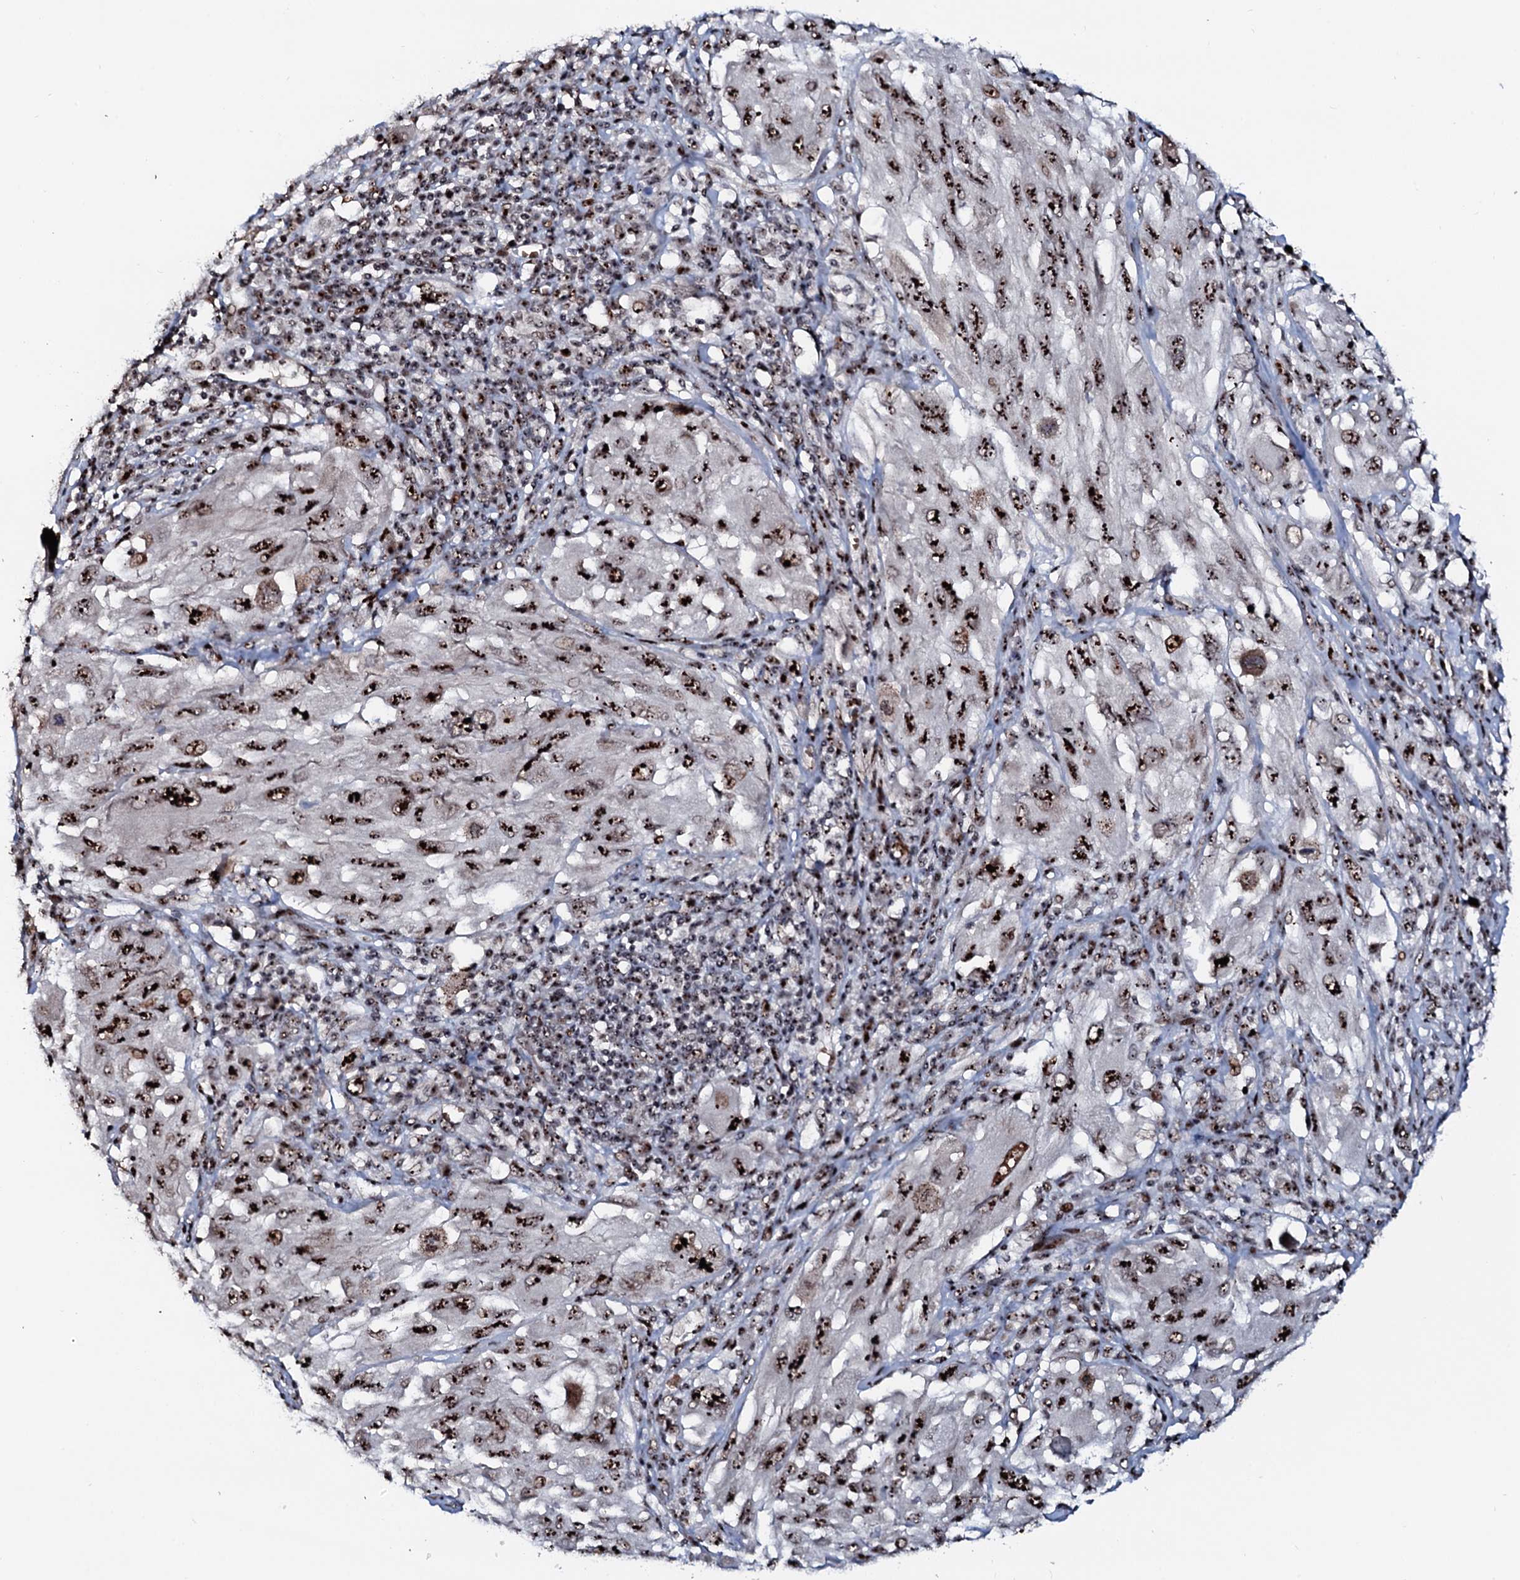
{"staining": {"intensity": "moderate", "quantity": ">75%", "location": "nuclear"}, "tissue": "melanoma", "cell_type": "Tumor cells", "image_type": "cancer", "snomed": [{"axis": "morphology", "description": "Malignant melanoma, NOS"}, {"axis": "topography", "description": "Skin"}], "caption": "IHC micrograph of neoplastic tissue: melanoma stained using immunohistochemistry displays medium levels of moderate protein expression localized specifically in the nuclear of tumor cells, appearing as a nuclear brown color.", "gene": "NEUROG3", "patient": {"sex": "female", "age": 91}}